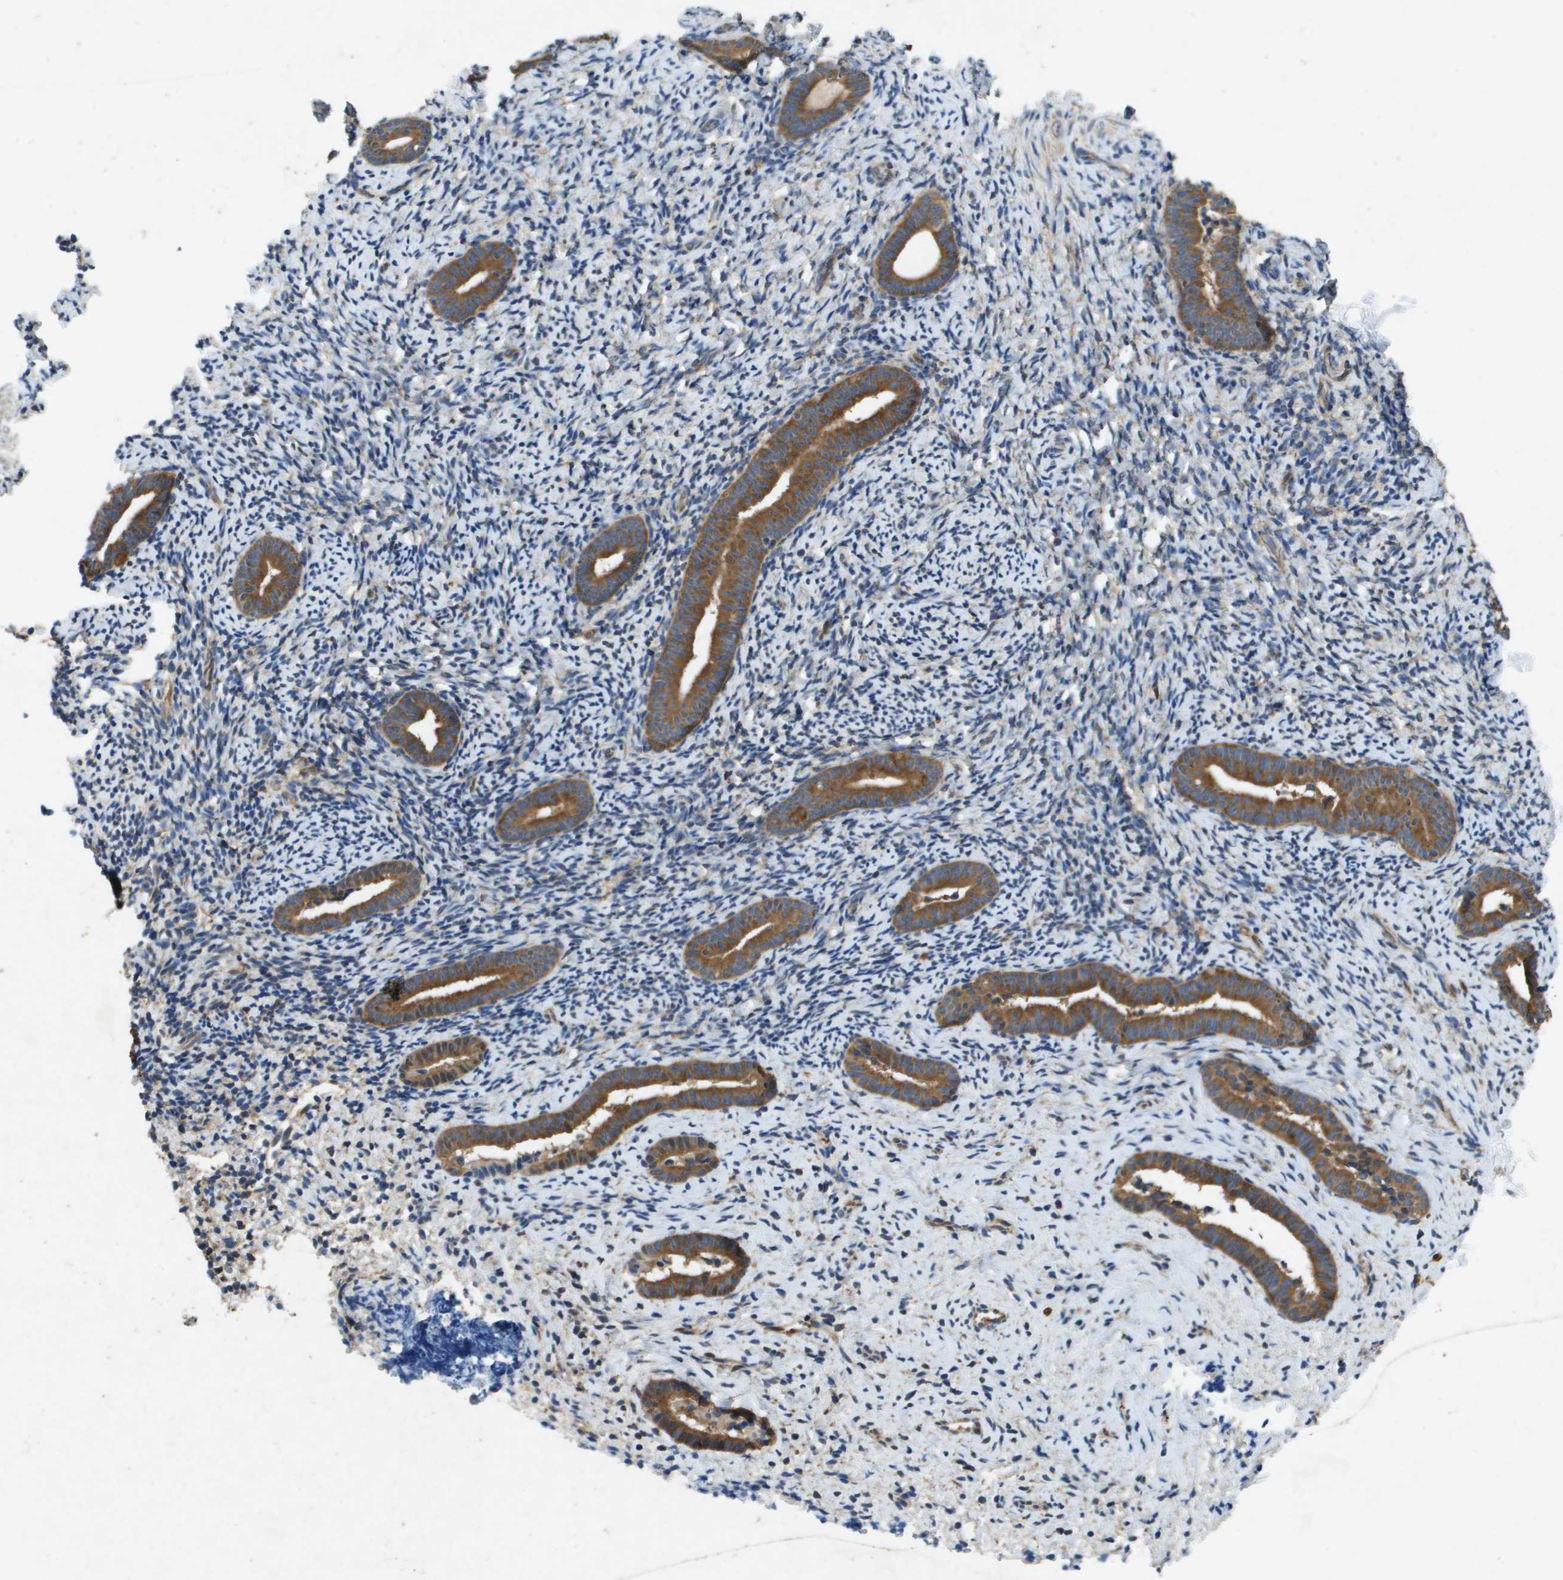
{"staining": {"intensity": "weak", "quantity": "<25%", "location": "cytoplasmic/membranous"}, "tissue": "endometrium", "cell_type": "Cells in endometrial stroma", "image_type": "normal", "snomed": [{"axis": "morphology", "description": "Normal tissue, NOS"}, {"axis": "topography", "description": "Endometrium"}], "caption": "This is an immunohistochemistry image of unremarkable human endometrium. There is no expression in cells in endometrial stroma.", "gene": "PTPRT", "patient": {"sex": "female", "age": 51}}